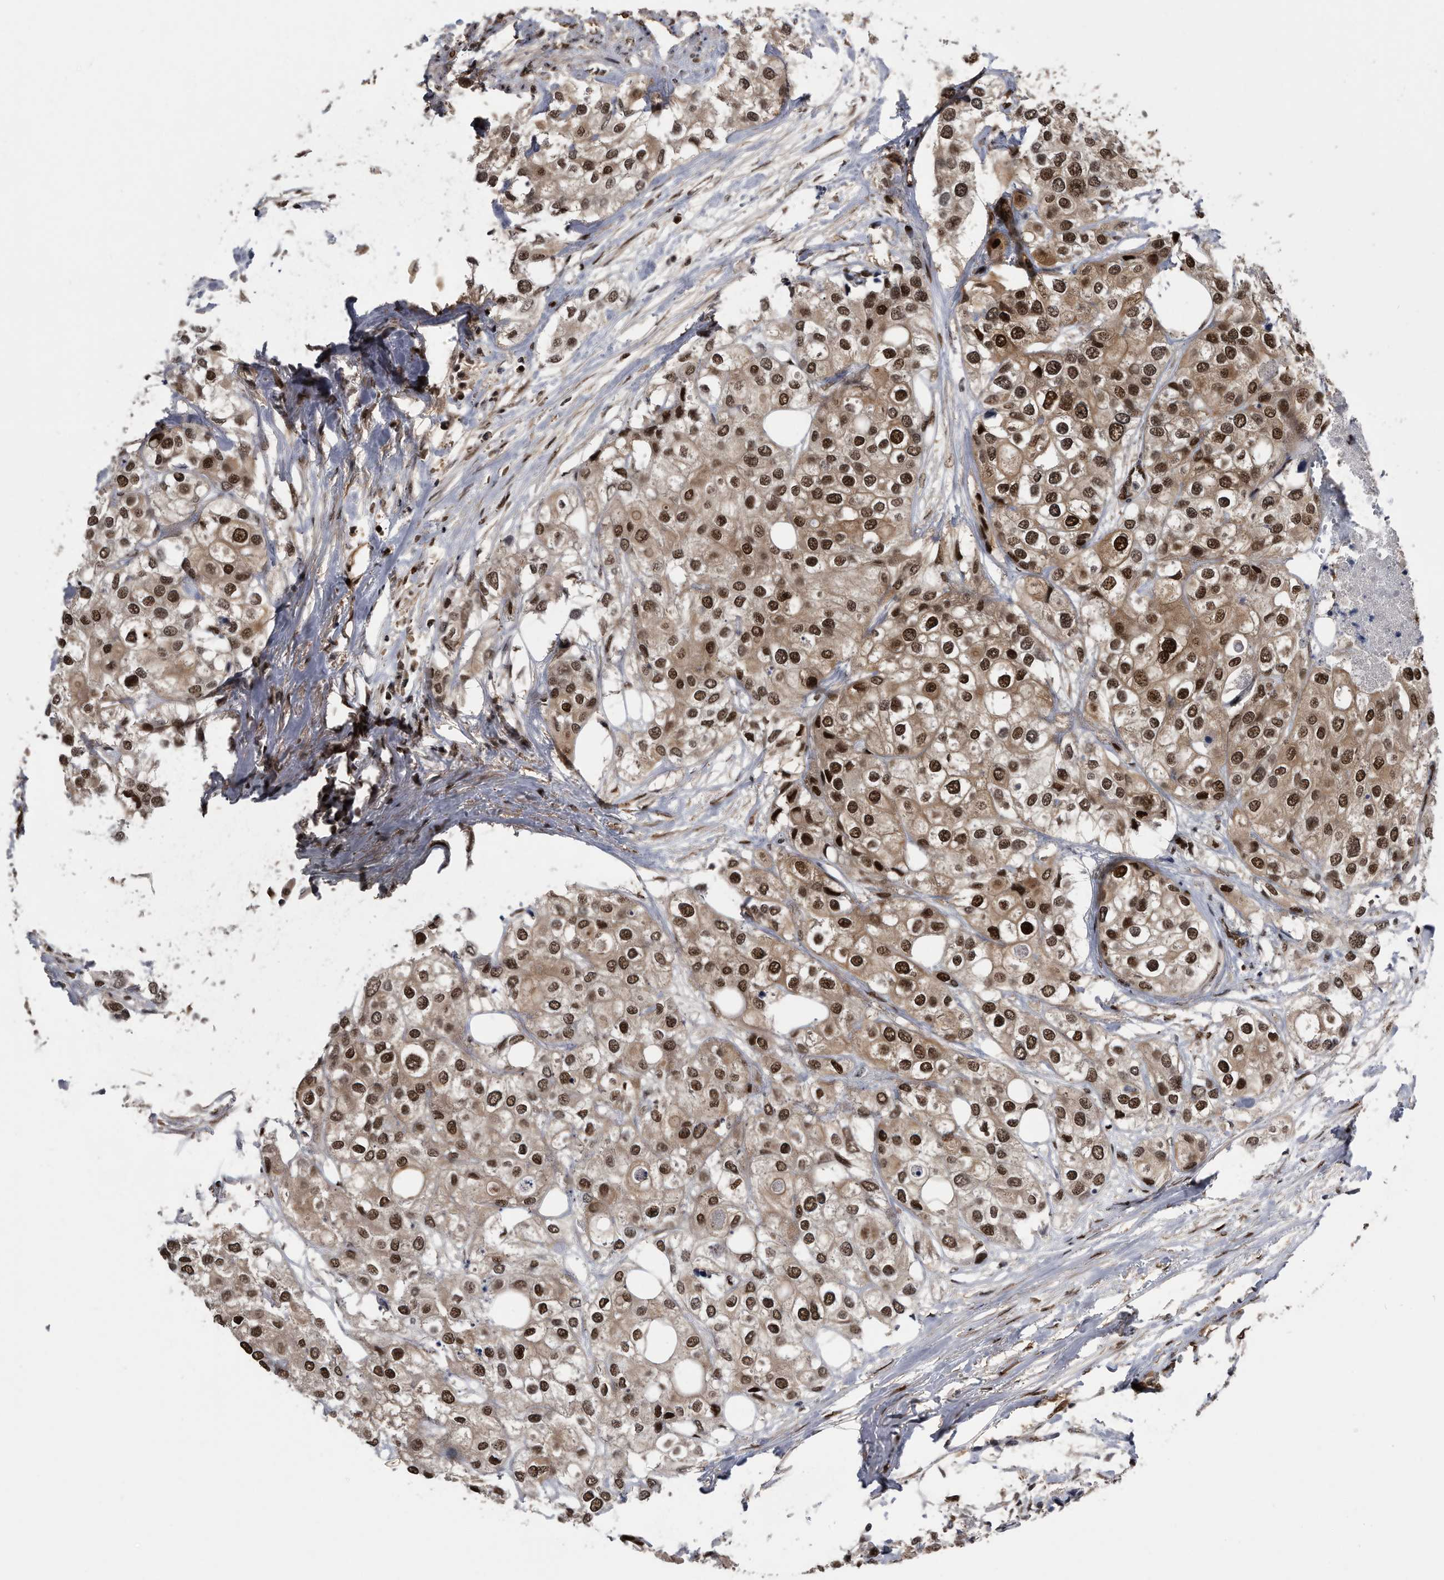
{"staining": {"intensity": "strong", "quantity": ">75%", "location": "cytoplasmic/membranous,nuclear"}, "tissue": "urothelial cancer", "cell_type": "Tumor cells", "image_type": "cancer", "snomed": [{"axis": "morphology", "description": "Urothelial carcinoma, High grade"}, {"axis": "topography", "description": "Urinary bladder"}], "caption": "A high amount of strong cytoplasmic/membranous and nuclear staining is seen in about >75% of tumor cells in urothelial cancer tissue. The protein of interest is stained brown, and the nuclei are stained in blue (DAB IHC with brightfield microscopy, high magnification).", "gene": "RAD23B", "patient": {"sex": "male", "age": 64}}